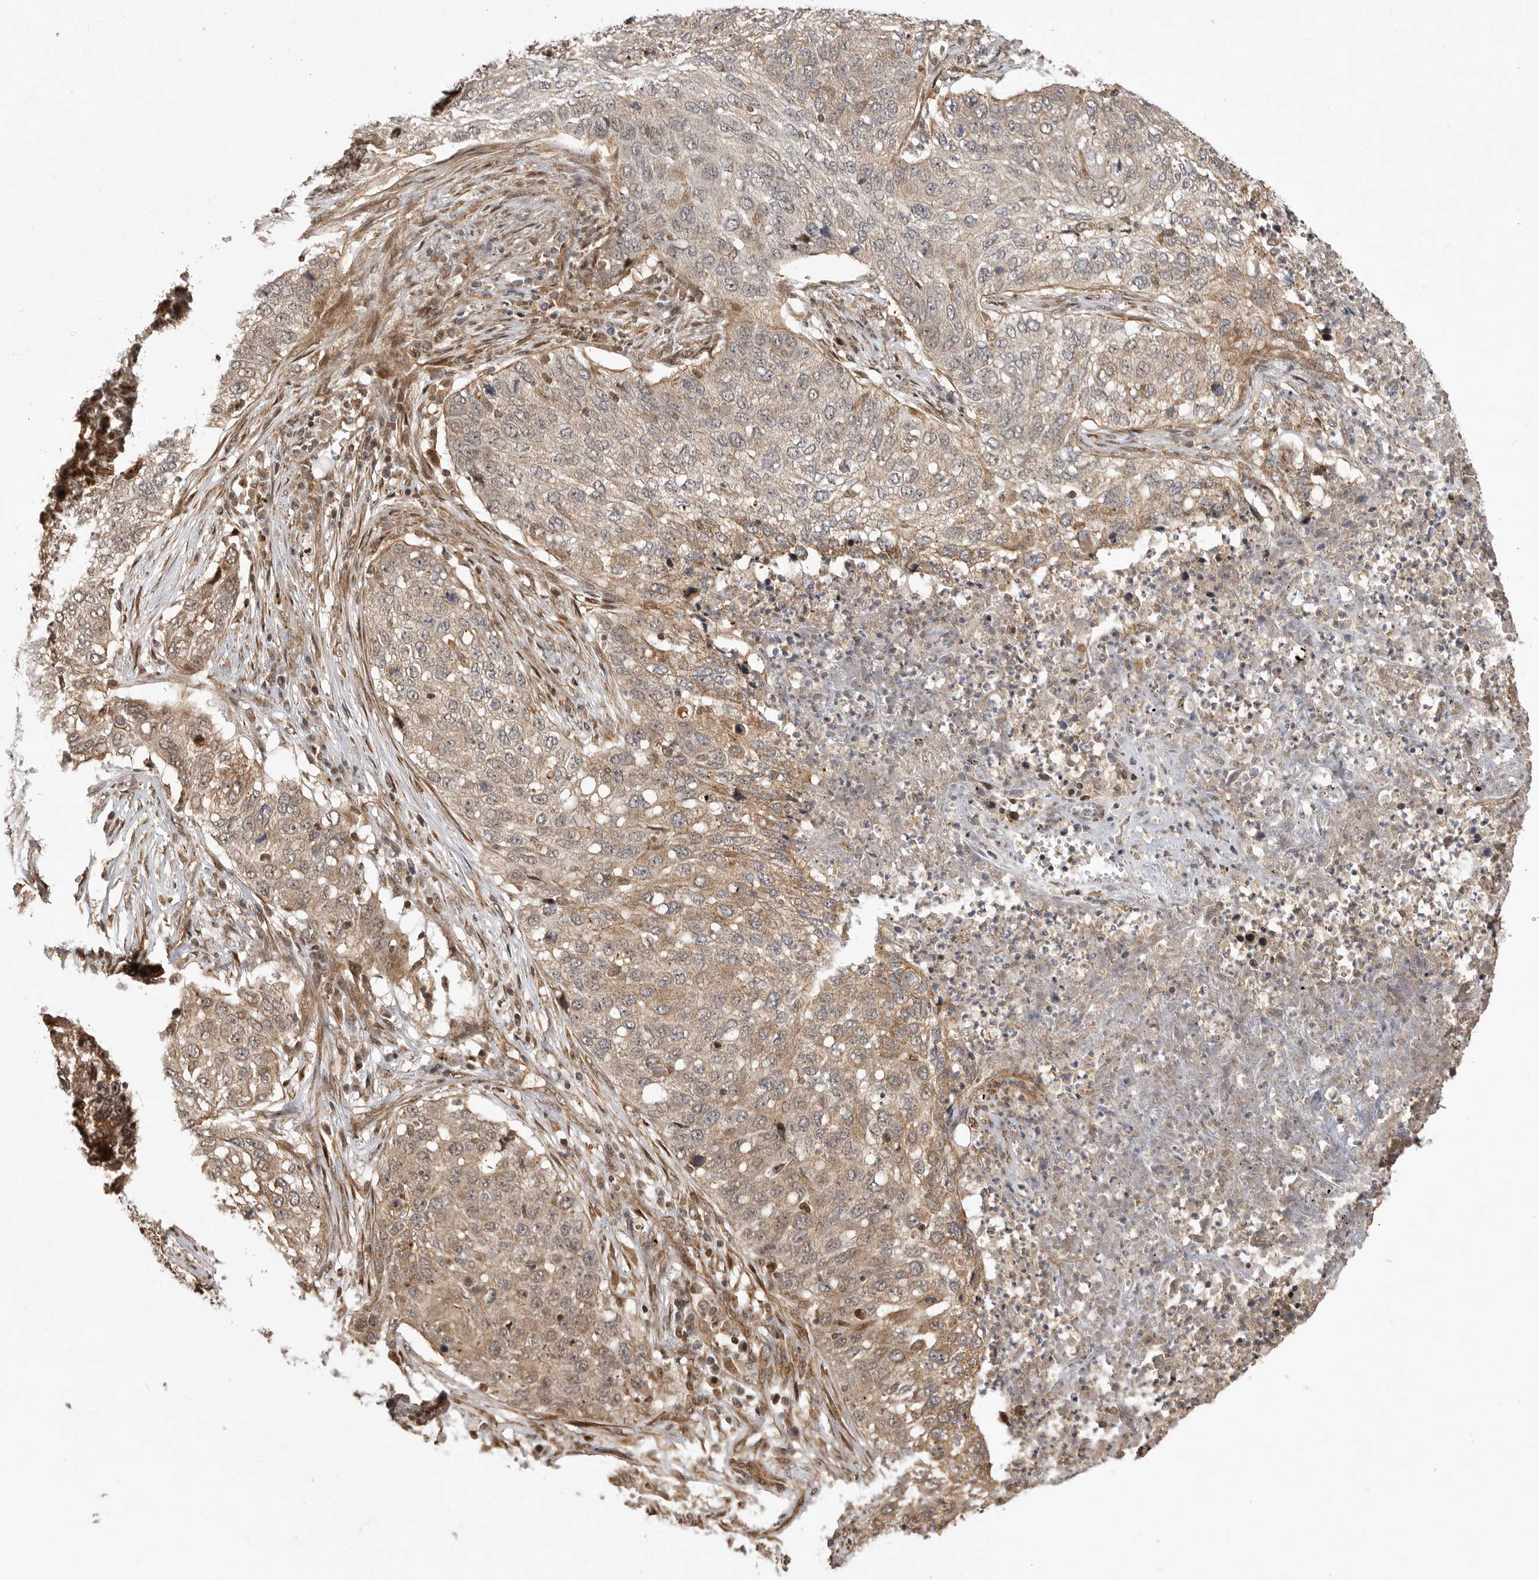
{"staining": {"intensity": "weak", "quantity": "25%-75%", "location": "cytoplasmic/membranous"}, "tissue": "lung cancer", "cell_type": "Tumor cells", "image_type": "cancer", "snomed": [{"axis": "morphology", "description": "Squamous cell carcinoma, NOS"}, {"axis": "topography", "description": "Lung"}], "caption": "Protein staining by immunohistochemistry (IHC) shows weak cytoplasmic/membranous staining in approximately 25%-75% of tumor cells in lung cancer (squamous cell carcinoma).", "gene": "ADPRS", "patient": {"sex": "female", "age": 63}}